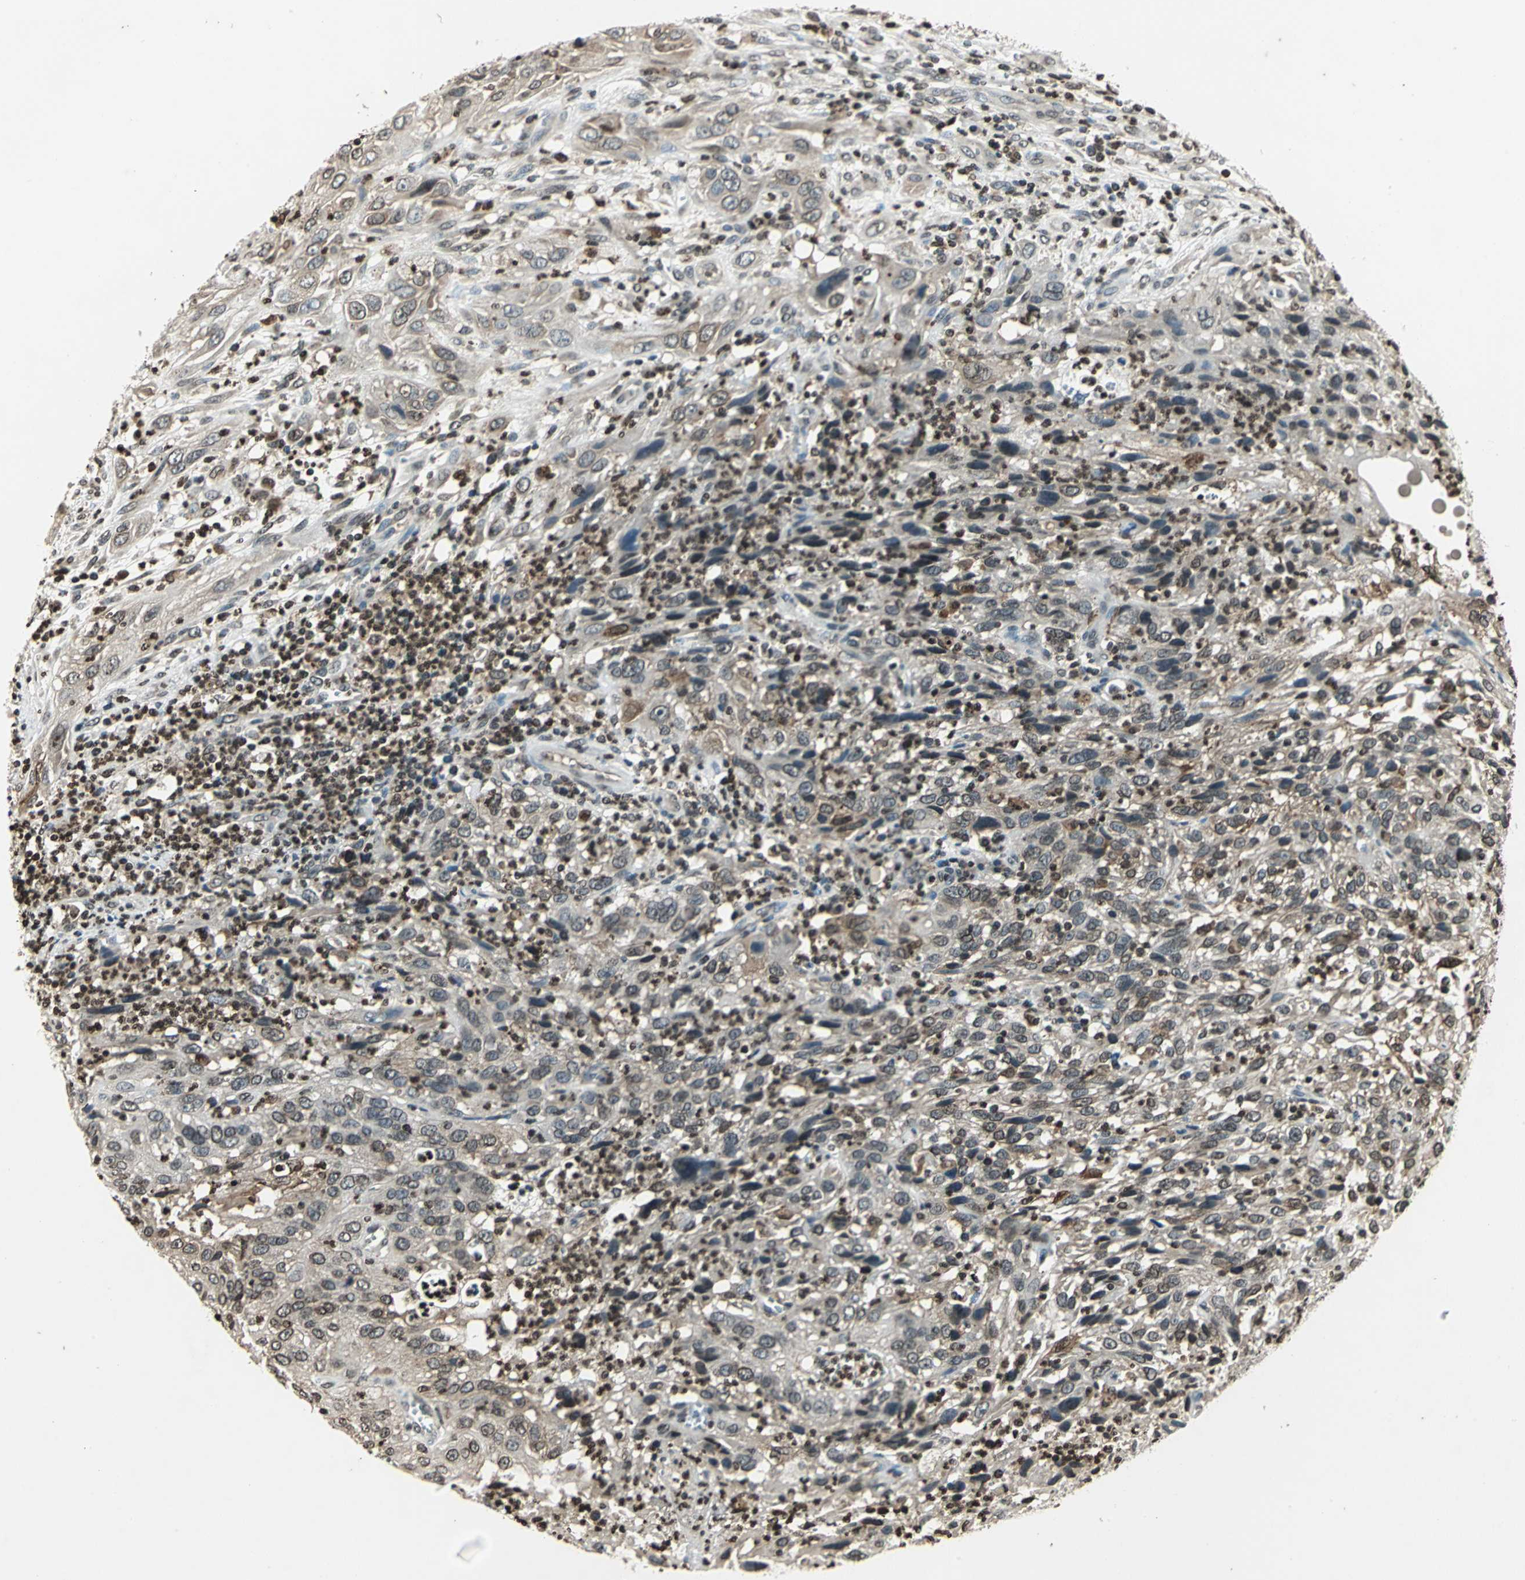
{"staining": {"intensity": "weak", "quantity": "25%-75%", "location": "cytoplasmic/membranous,nuclear"}, "tissue": "cervical cancer", "cell_type": "Tumor cells", "image_type": "cancer", "snomed": [{"axis": "morphology", "description": "Squamous cell carcinoma, NOS"}, {"axis": "topography", "description": "Cervix"}], "caption": "Tumor cells show weak cytoplasmic/membranous and nuclear positivity in approximately 25%-75% of cells in cervical cancer (squamous cell carcinoma).", "gene": "LGALS3", "patient": {"sex": "female", "age": 32}}